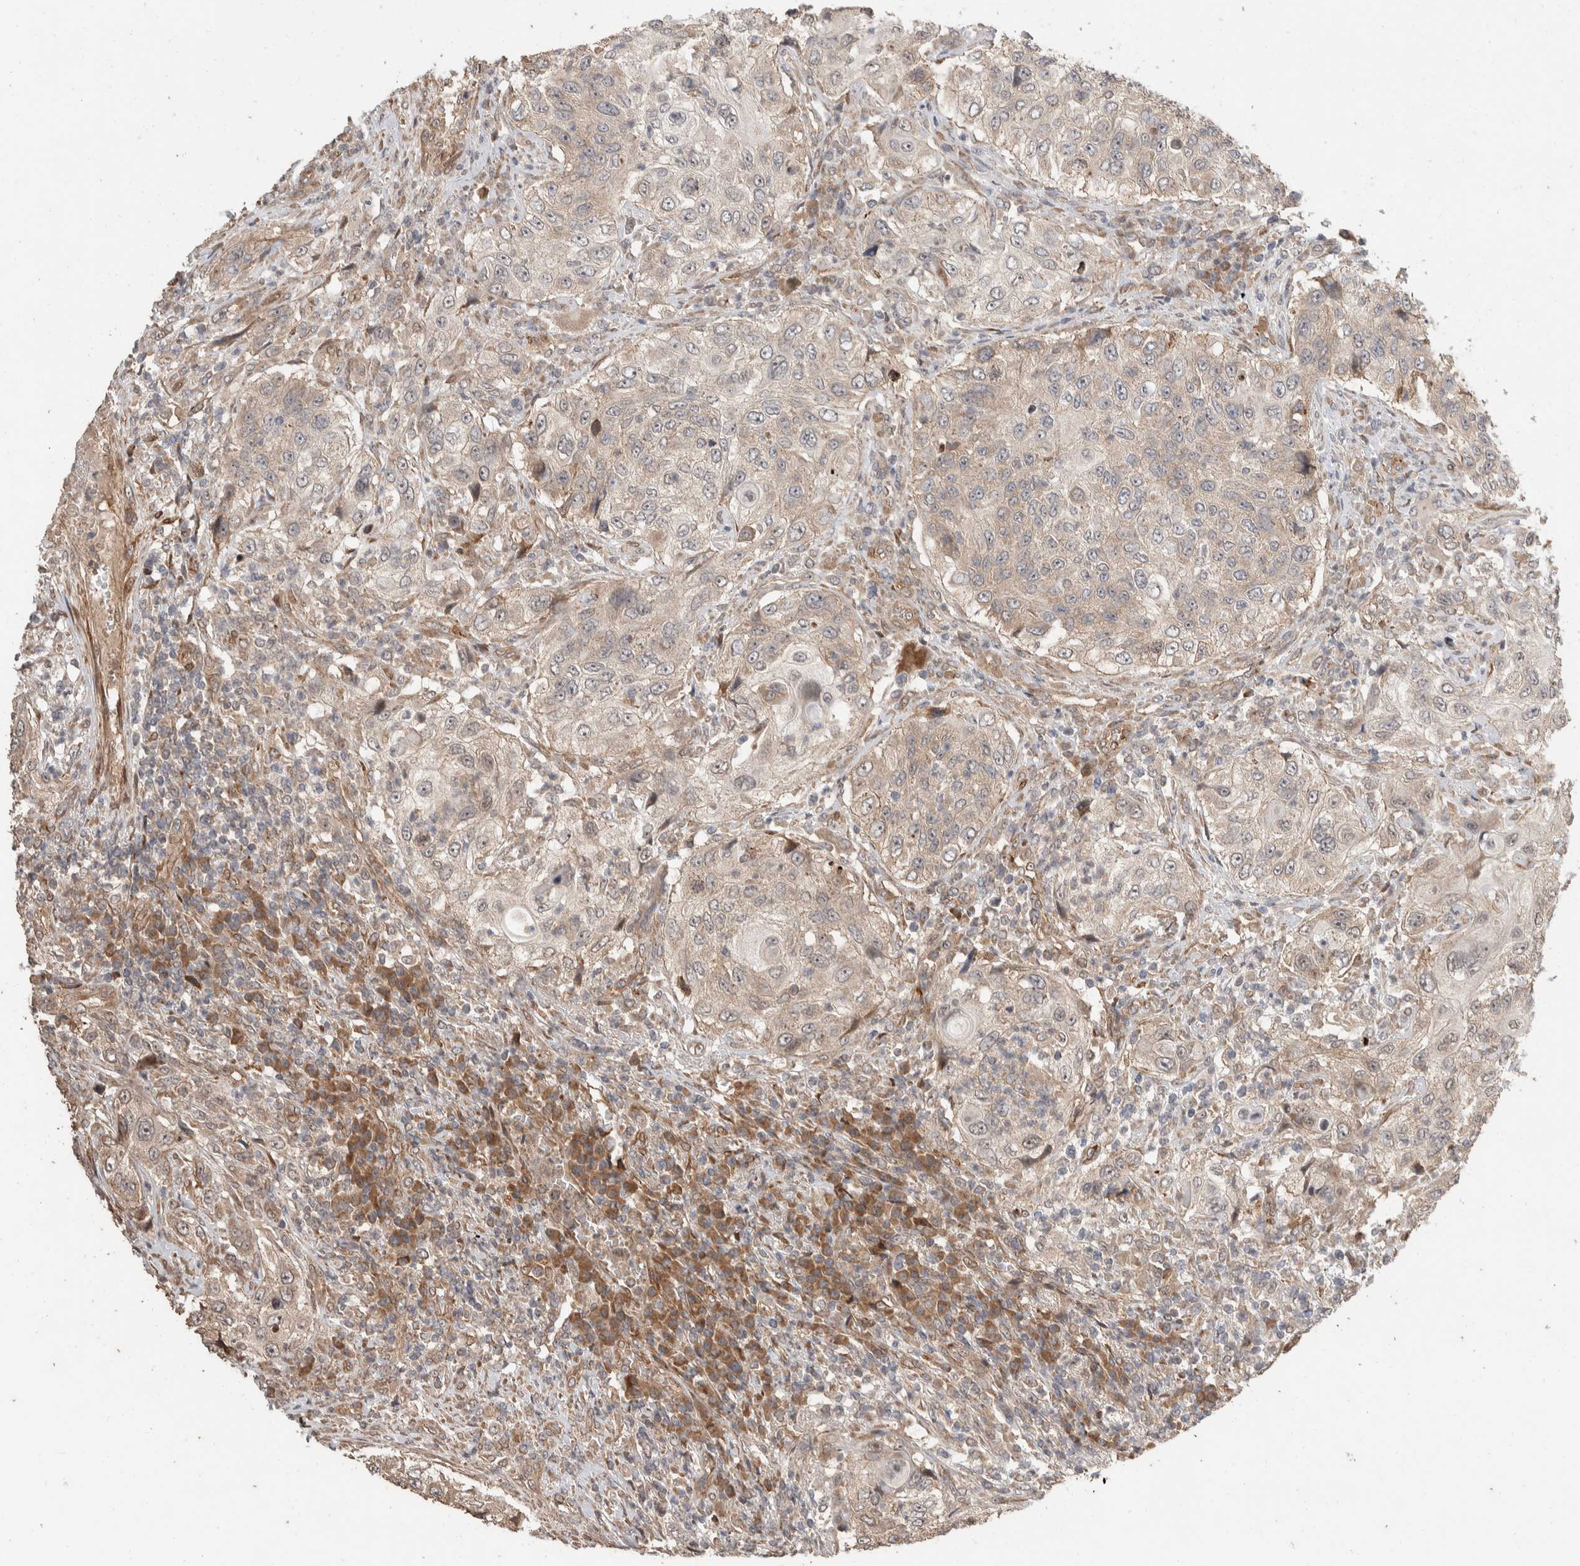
{"staining": {"intensity": "weak", "quantity": "25%-75%", "location": "cytoplasmic/membranous"}, "tissue": "urothelial cancer", "cell_type": "Tumor cells", "image_type": "cancer", "snomed": [{"axis": "morphology", "description": "Urothelial carcinoma, High grade"}, {"axis": "topography", "description": "Urinary bladder"}], "caption": "Immunohistochemical staining of human urothelial cancer shows weak cytoplasmic/membranous protein positivity in approximately 25%-75% of tumor cells. The staining was performed using DAB (3,3'-diaminobenzidine), with brown indicating positive protein expression. Nuclei are stained blue with hematoxylin.", "gene": "ERC1", "patient": {"sex": "female", "age": 60}}